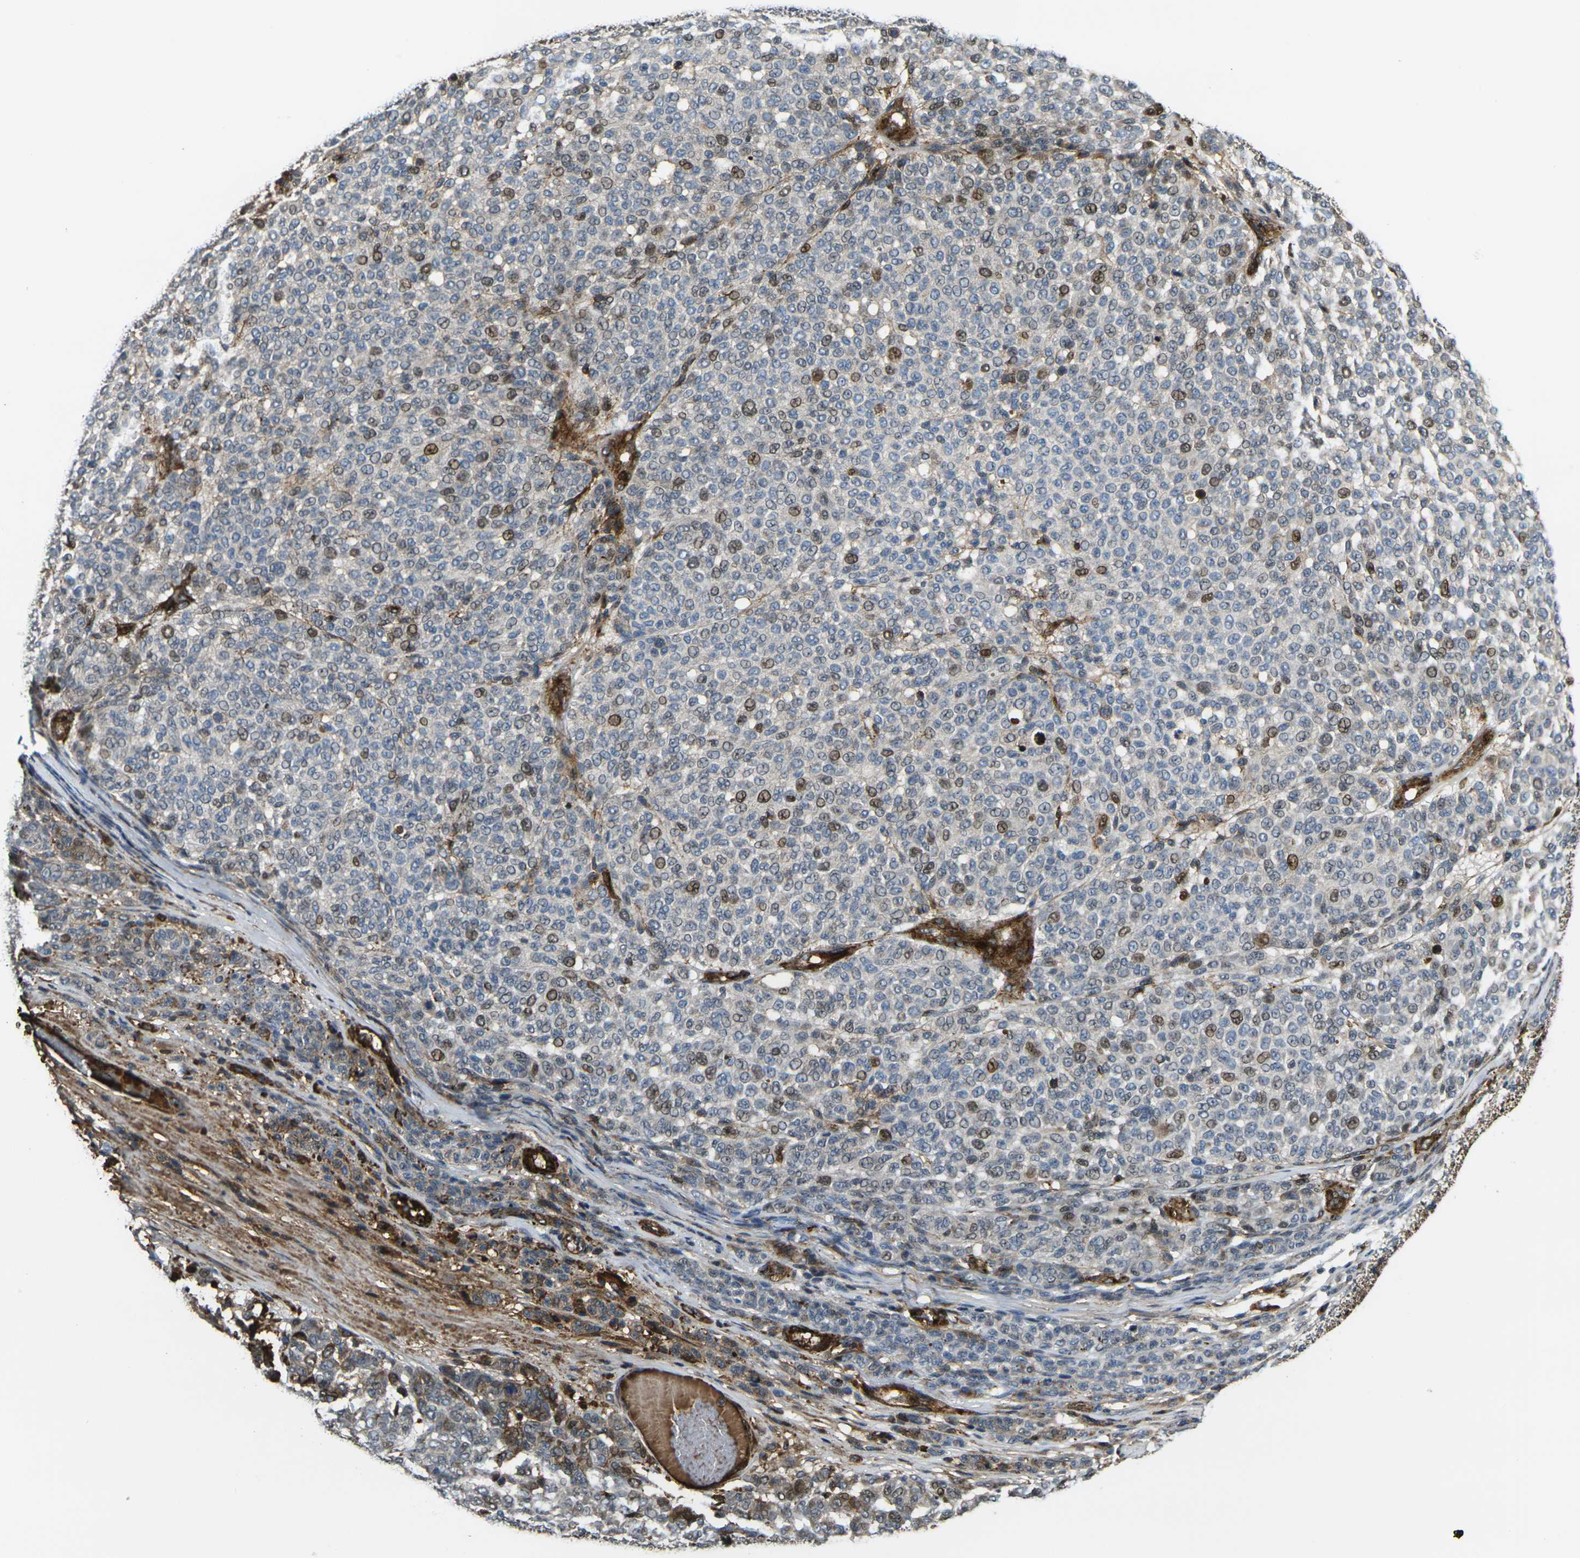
{"staining": {"intensity": "moderate", "quantity": "25%-75%", "location": "nuclear"}, "tissue": "melanoma", "cell_type": "Tumor cells", "image_type": "cancer", "snomed": [{"axis": "morphology", "description": "Malignant melanoma, NOS"}, {"axis": "topography", "description": "Skin"}], "caption": "Protein staining of melanoma tissue shows moderate nuclear positivity in approximately 25%-75% of tumor cells. (DAB (3,3'-diaminobenzidine) IHC with brightfield microscopy, high magnification).", "gene": "ECE1", "patient": {"sex": "male", "age": 59}}